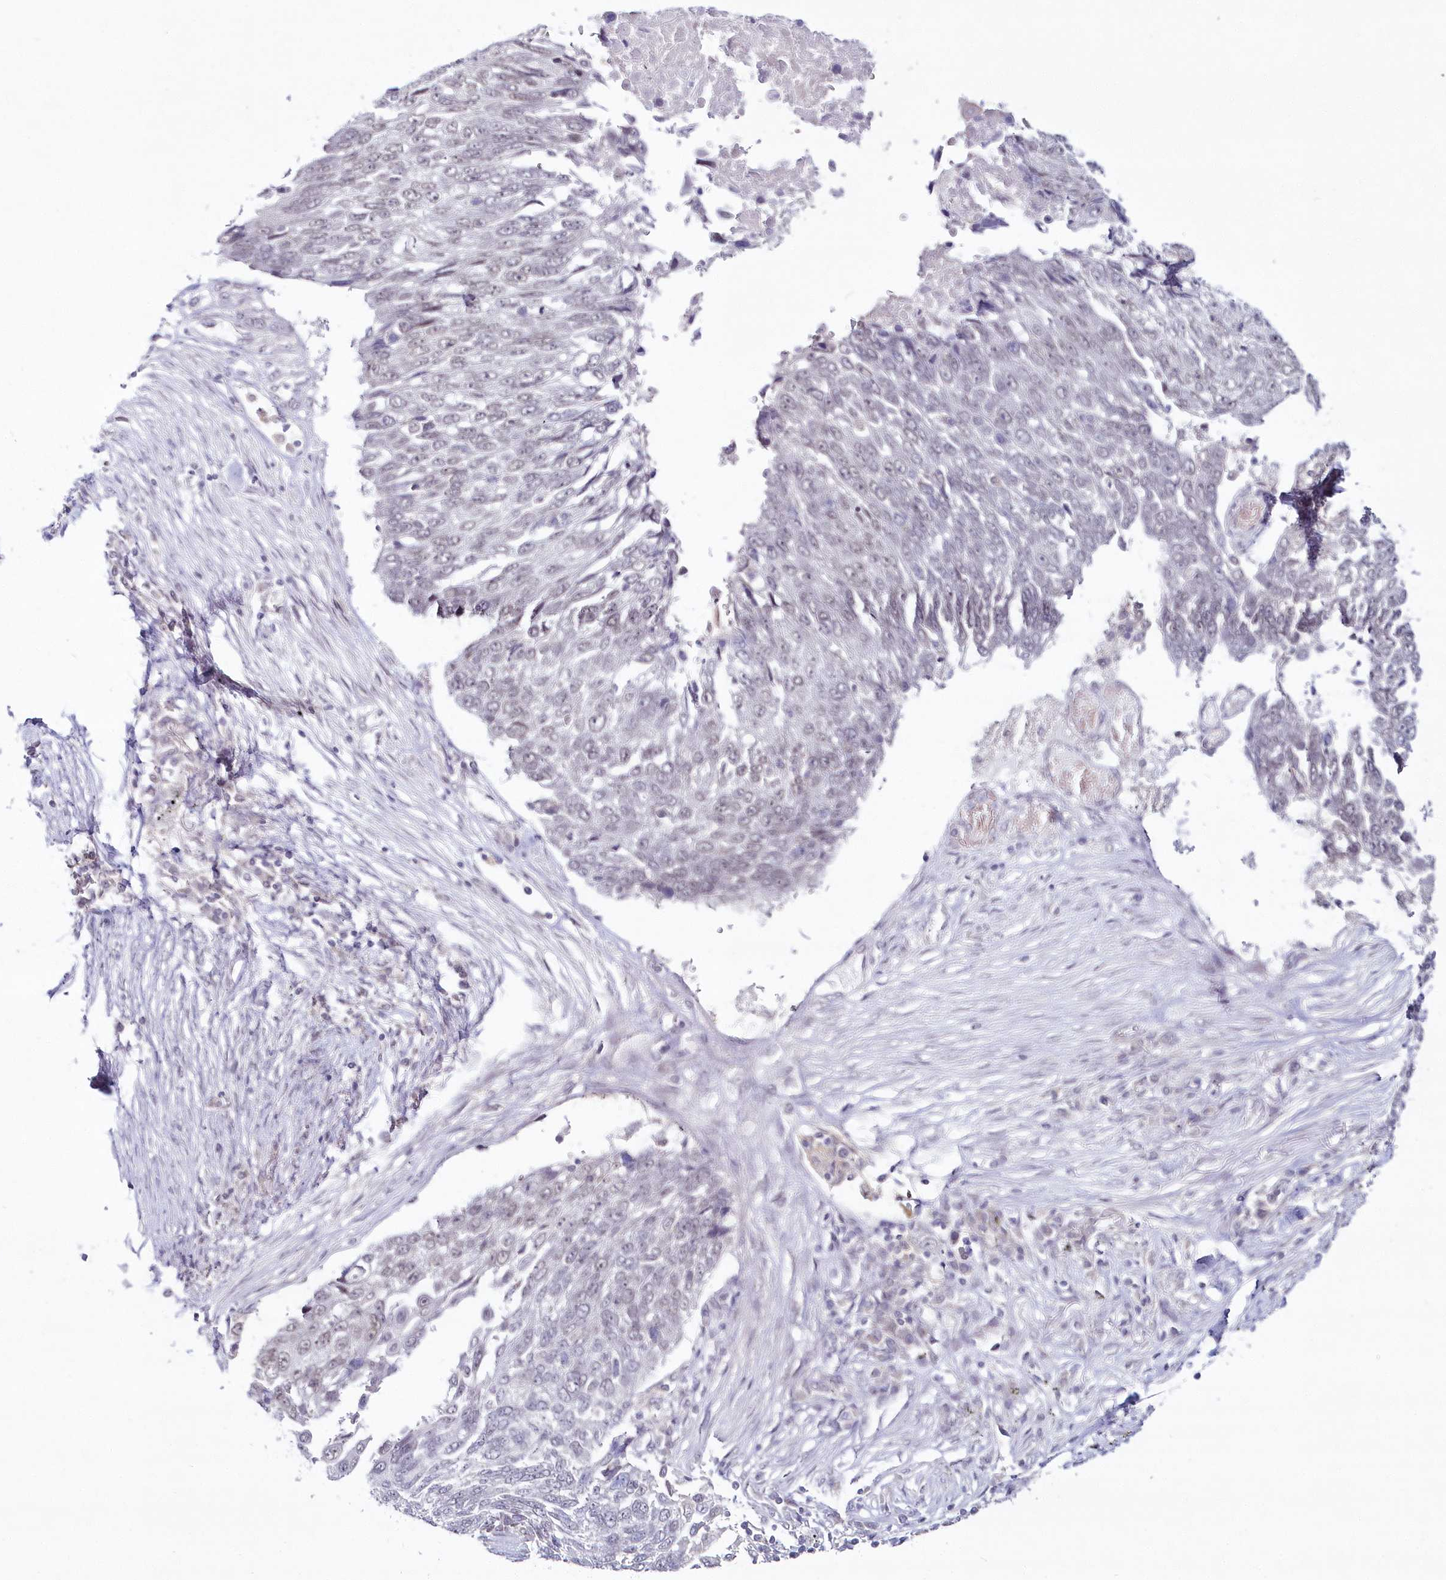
{"staining": {"intensity": "negative", "quantity": "none", "location": "none"}, "tissue": "lung cancer", "cell_type": "Tumor cells", "image_type": "cancer", "snomed": [{"axis": "morphology", "description": "Squamous cell carcinoma, NOS"}, {"axis": "topography", "description": "Lung"}], "caption": "Immunohistochemical staining of lung squamous cell carcinoma displays no significant positivity in tumor cells. (IHC, brightfield microscopy, high magnification).", "gene": "HYCC2", "patient": {"sex": "male", "age": 66}}